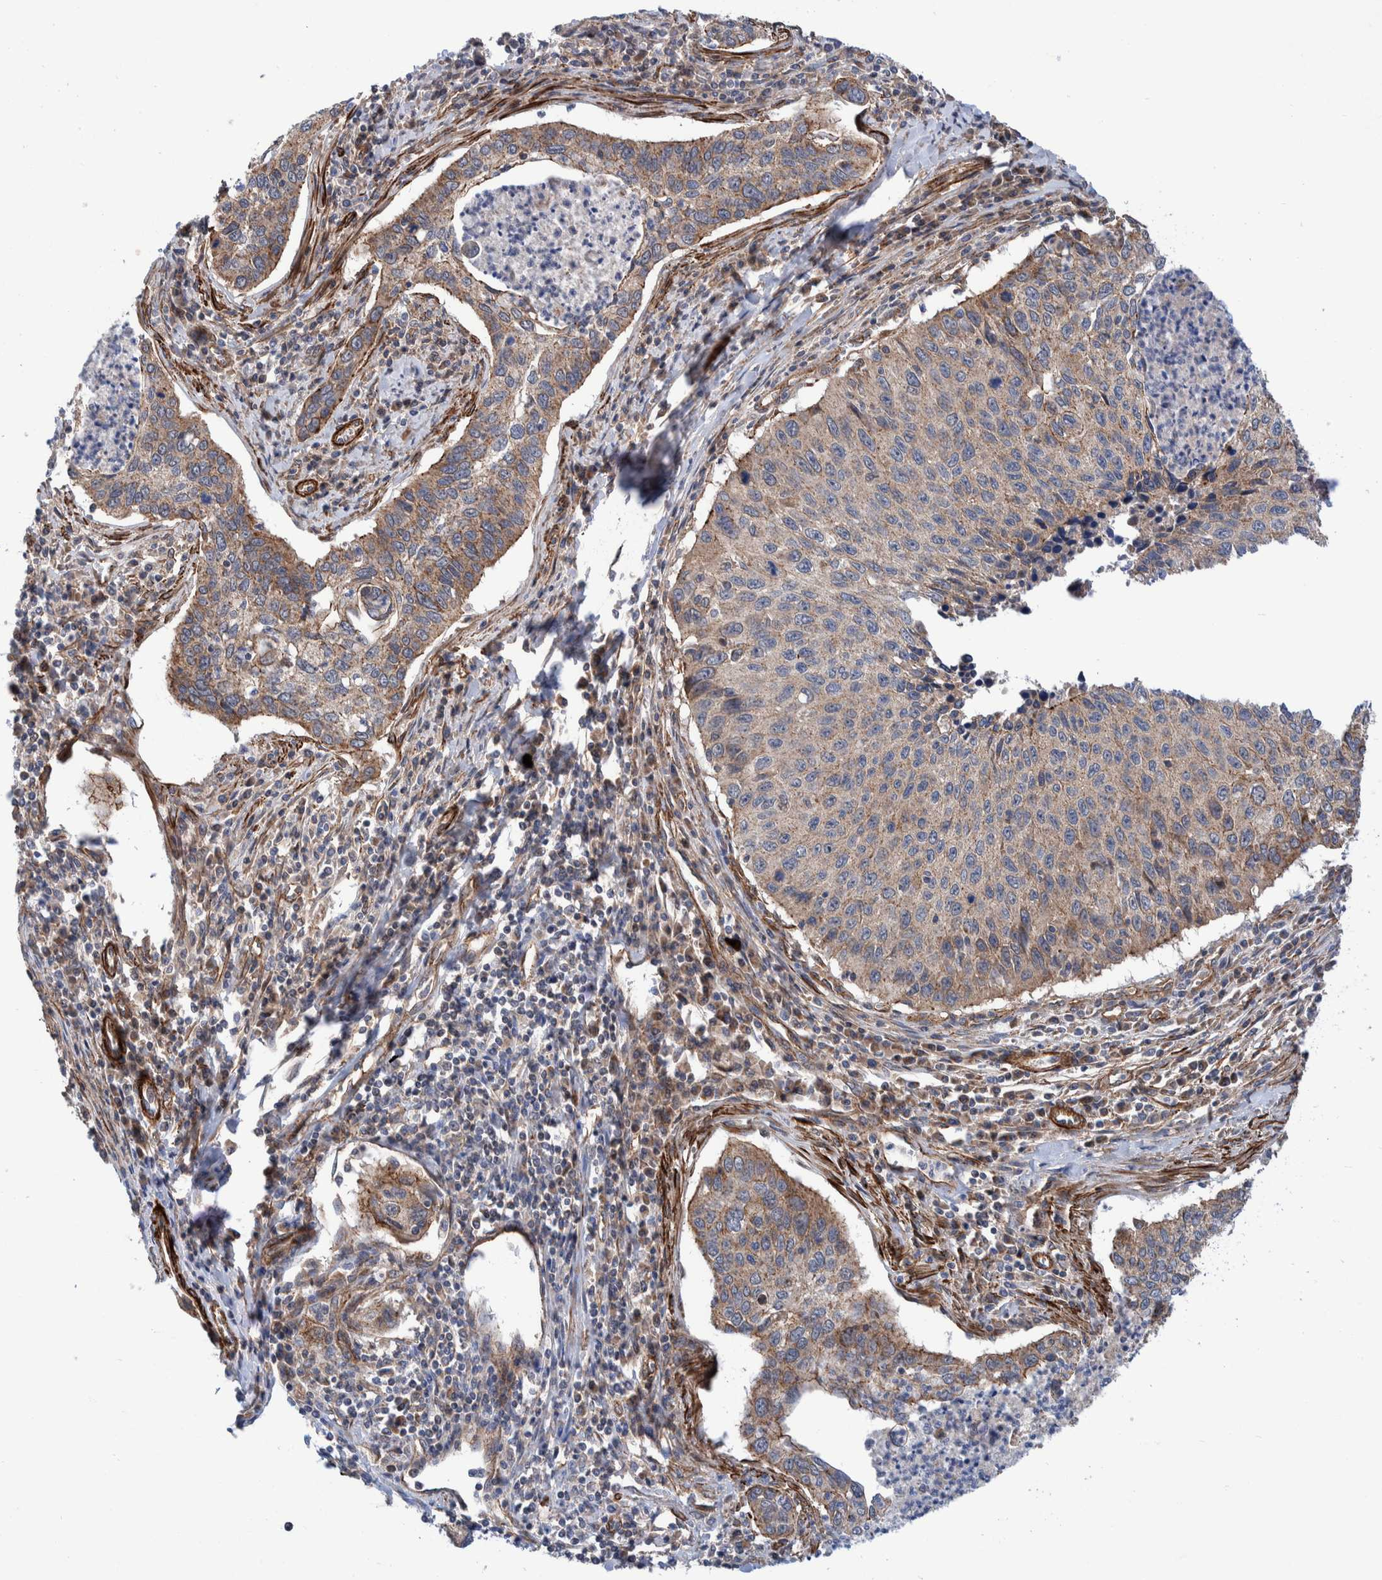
{"staining": {"intensity": "weak", "quantity": "25%-75%", "location": "cytoplasmic/membranous"}, "tissue": "cervical cancer", "cell_type": "Tumor cells", "image_type": "cancer", "snomed": [{"axis": "morphology", "description": "Squamous cell carcinoma, NOS"}, {"axis": "topography", "description": "Cervix"}], "caption": "Immunohistochemistry (DAB (3,3'-diaminobenzidine)) staining of cervical cancer demonstrates weak cytoplasmic/membranous protein expression in about 25%-75% of tumor cells.", "gene": "SLC25A10", "patient": {"sex": "female", "age": 53}}